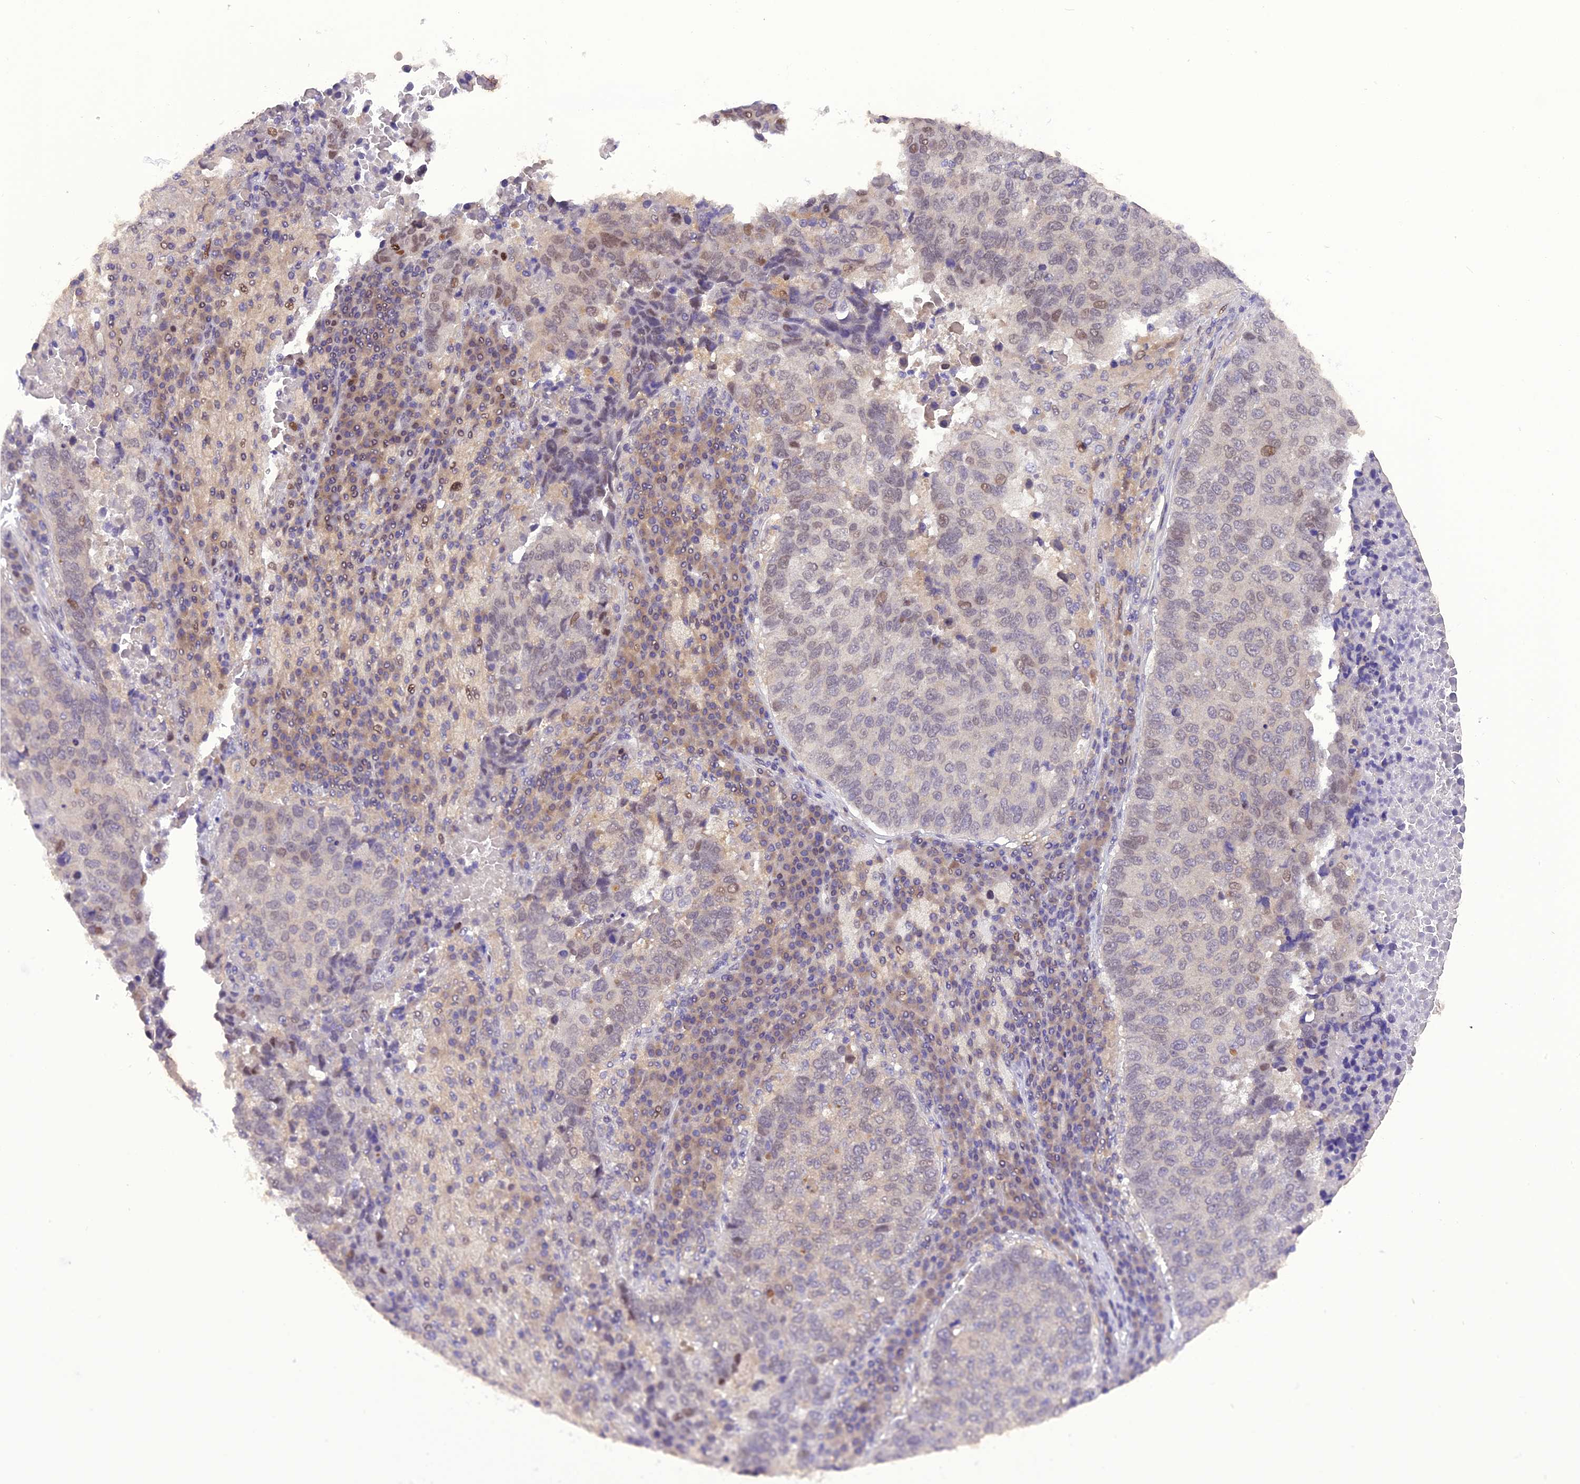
{"staining": {"intensity": "weak", "quantity": "<25%", "location": "nuclear"}, "tissue": "lung cancer", "cell_type": "Tumor cells", "image_type": "cancer", "snomed": [{"axis": "morphology", "description": "Squamous cell carcinoma, NOS"}, {"axis": "topography", "description": "Lung"}], "caption": "Protein analysis of lung squamous cell carcinoma shows no significant staining in tumor cells.", "gene": "RABGGTA", "patient": {"sex": "male", "age": 73}}